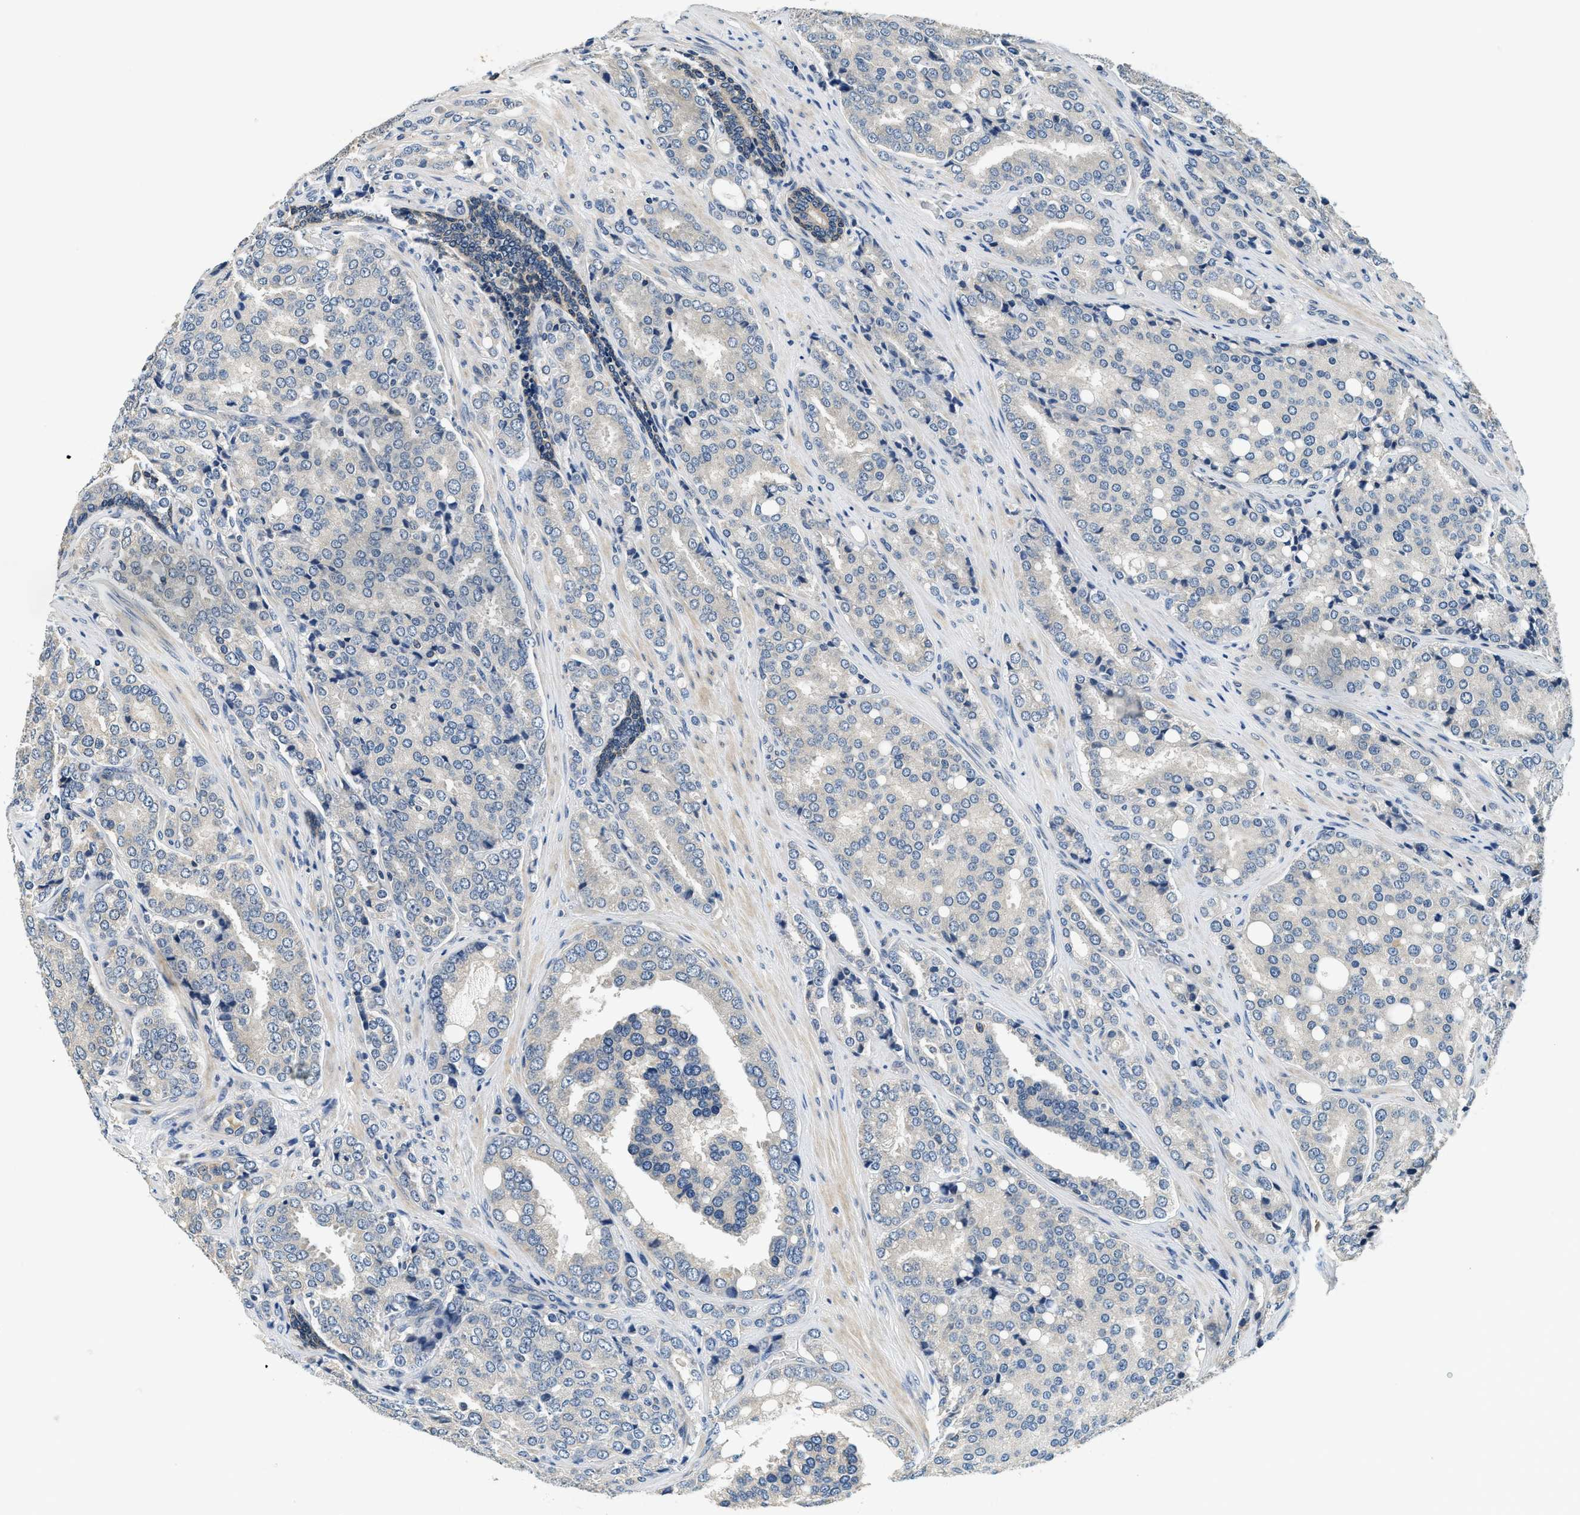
{"staining": {"intensity": "negative", "quantity": "none", "location": "none"}, "tissue": "prostate cancer", "cell_type": "Tumor cells", "image_type": "cancer", "snomed": [{"axis": "morphology", "description": "Adenocarcinoma, High grade"}, {"axis": "topography", "description": "Prostate"}], "caption": "Tumor cells are negative for protein expression in human prostate cancer (adenocarcinoma (high-grade)).", "gene": "ALDH3A2", "patient": {"sex": "male", "age": 50}}